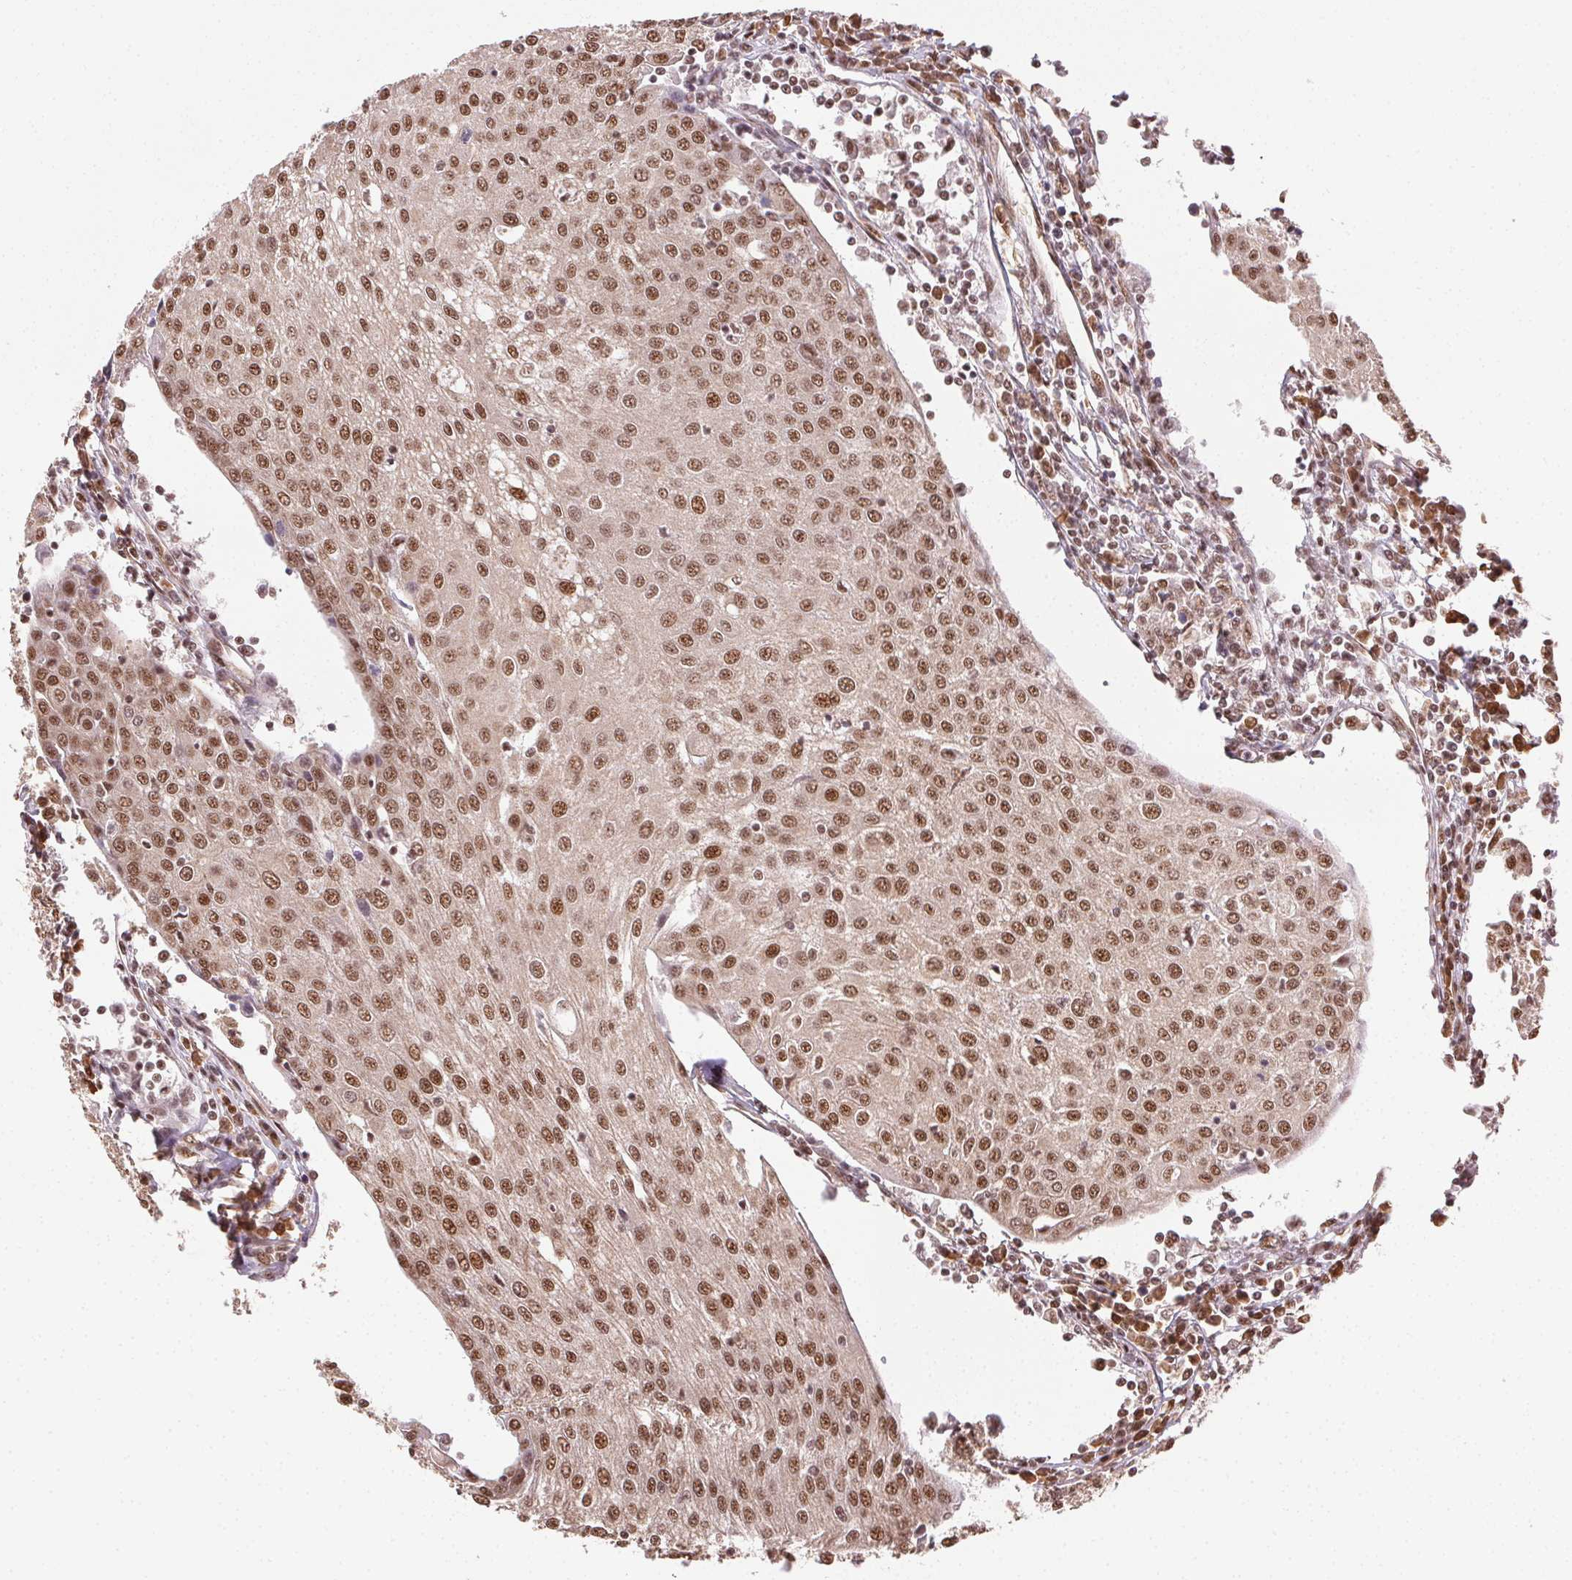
{"staining": {"intensity": "moderate", "quantity": ">75%", "location": "nuclear"}, "tissue": "urothelial cancer", "cell_type": "Tumor cells", "image_type": "cancer", "snomed": [{"axis": "morphology", "description": "Urothelial carcinoma, High grade"}, {"axis": "topography", "description": "Urinary bladder"}], "caption": "Immunohistochemistry (IHC) micrograph of human high-grade urothelial carcinoma stained for a protein (brown), which displays medium levels of moderate nuclear positivity in approximately >75% of tumor cells.", "gene": "TREML4", "patient": {"sex": "female", "age": 85}}